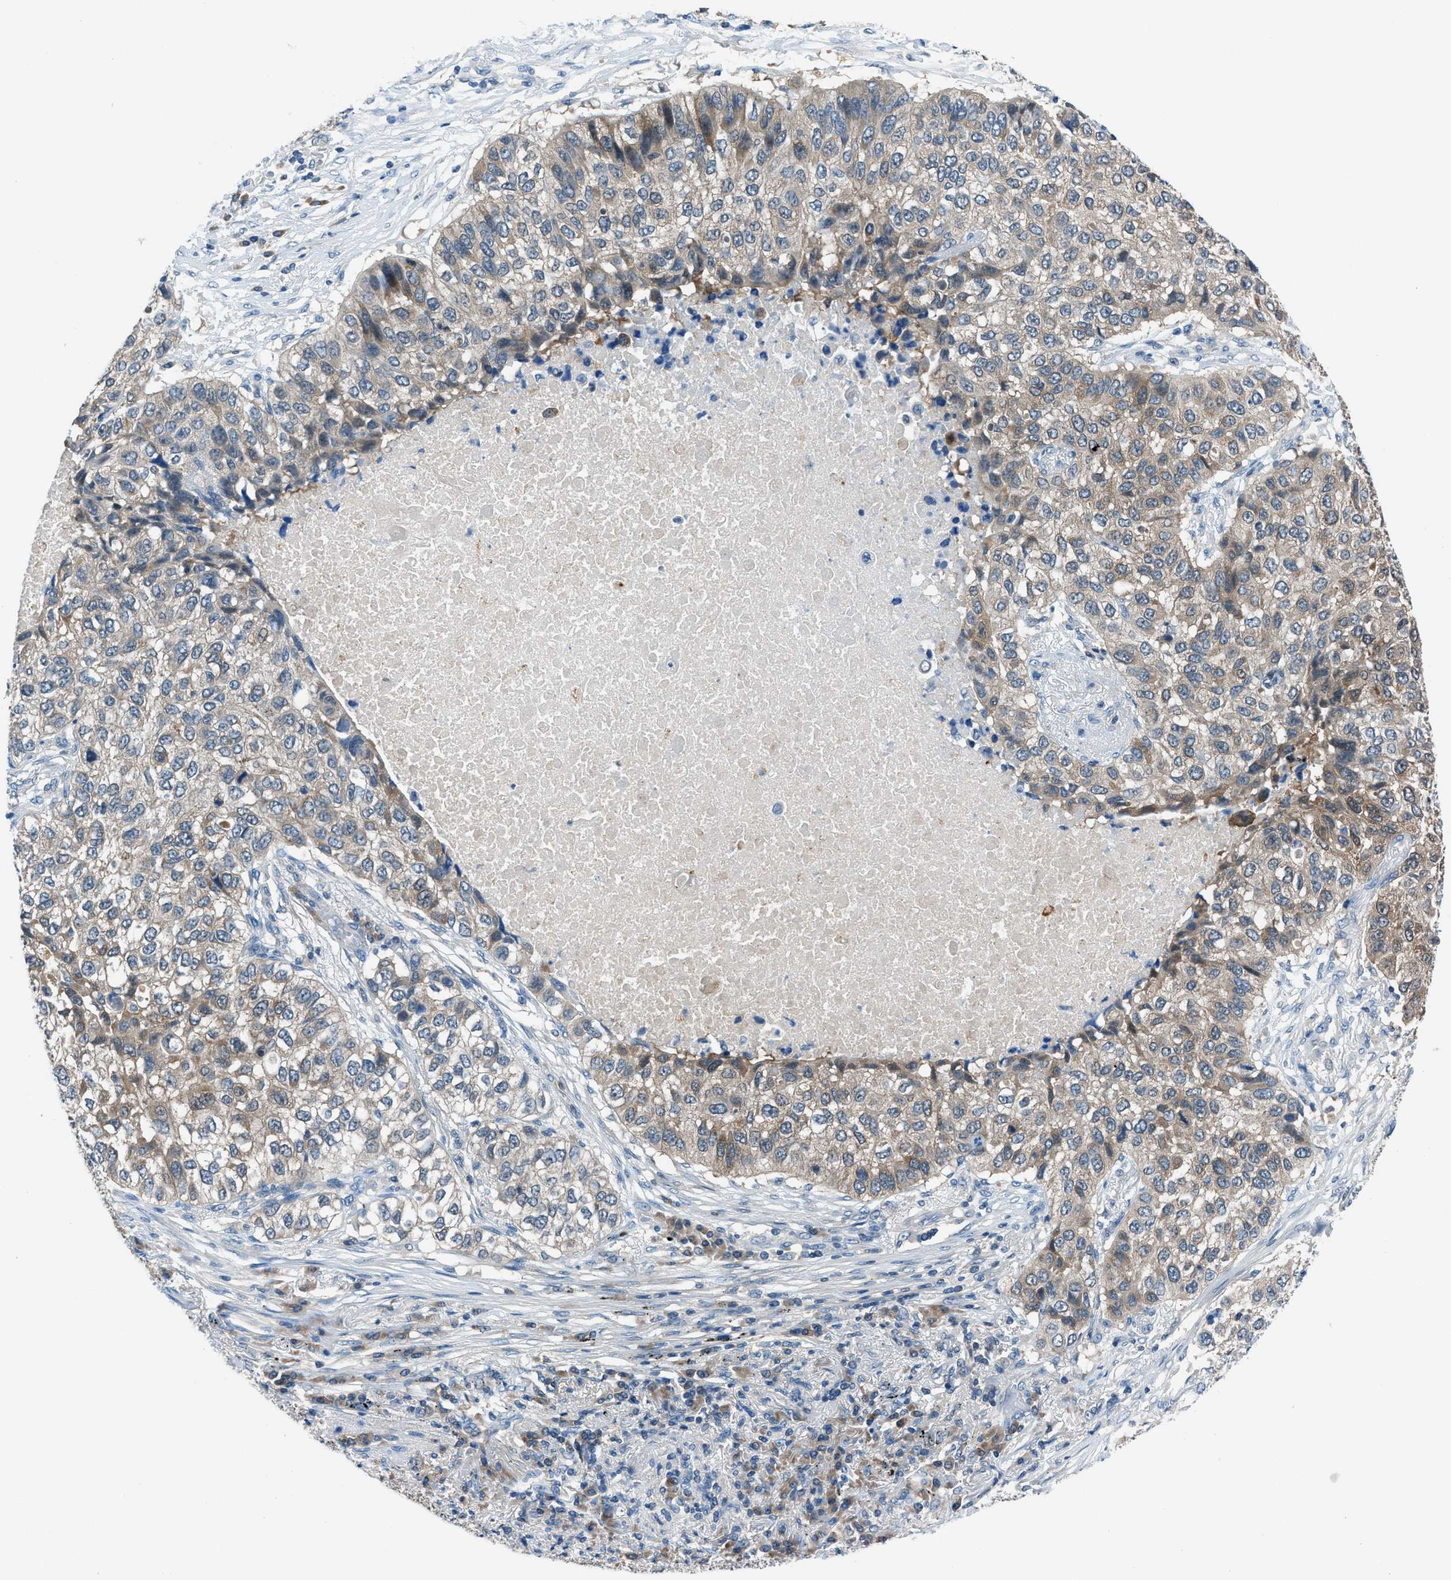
{"staining": {"intensity": "weak", "quantity": ">75%", "location": "cytoplasmic/membranous"}, "tissue": "lung cancer", "cell_type": "Tumor cells", "image_type": "cancer", "snomed": [{"axis": "morphology", "description": "Squamous cell carcinoma, NOS"}, {"axis": "topography", "description": "Lung"}], "caption": "IHC (DAB (3,3'-diaminobenzidine)) staining of human lung cancer (squamous cell carcinoma) reveals weak cytoplasmic/membranous protein staining in about >75% of tumor cells. (DAB IHC, brown staining for protein, blue staining for nuclei).", "gene": "ACP1", "patient": {"sex": "male", "age": 57}}